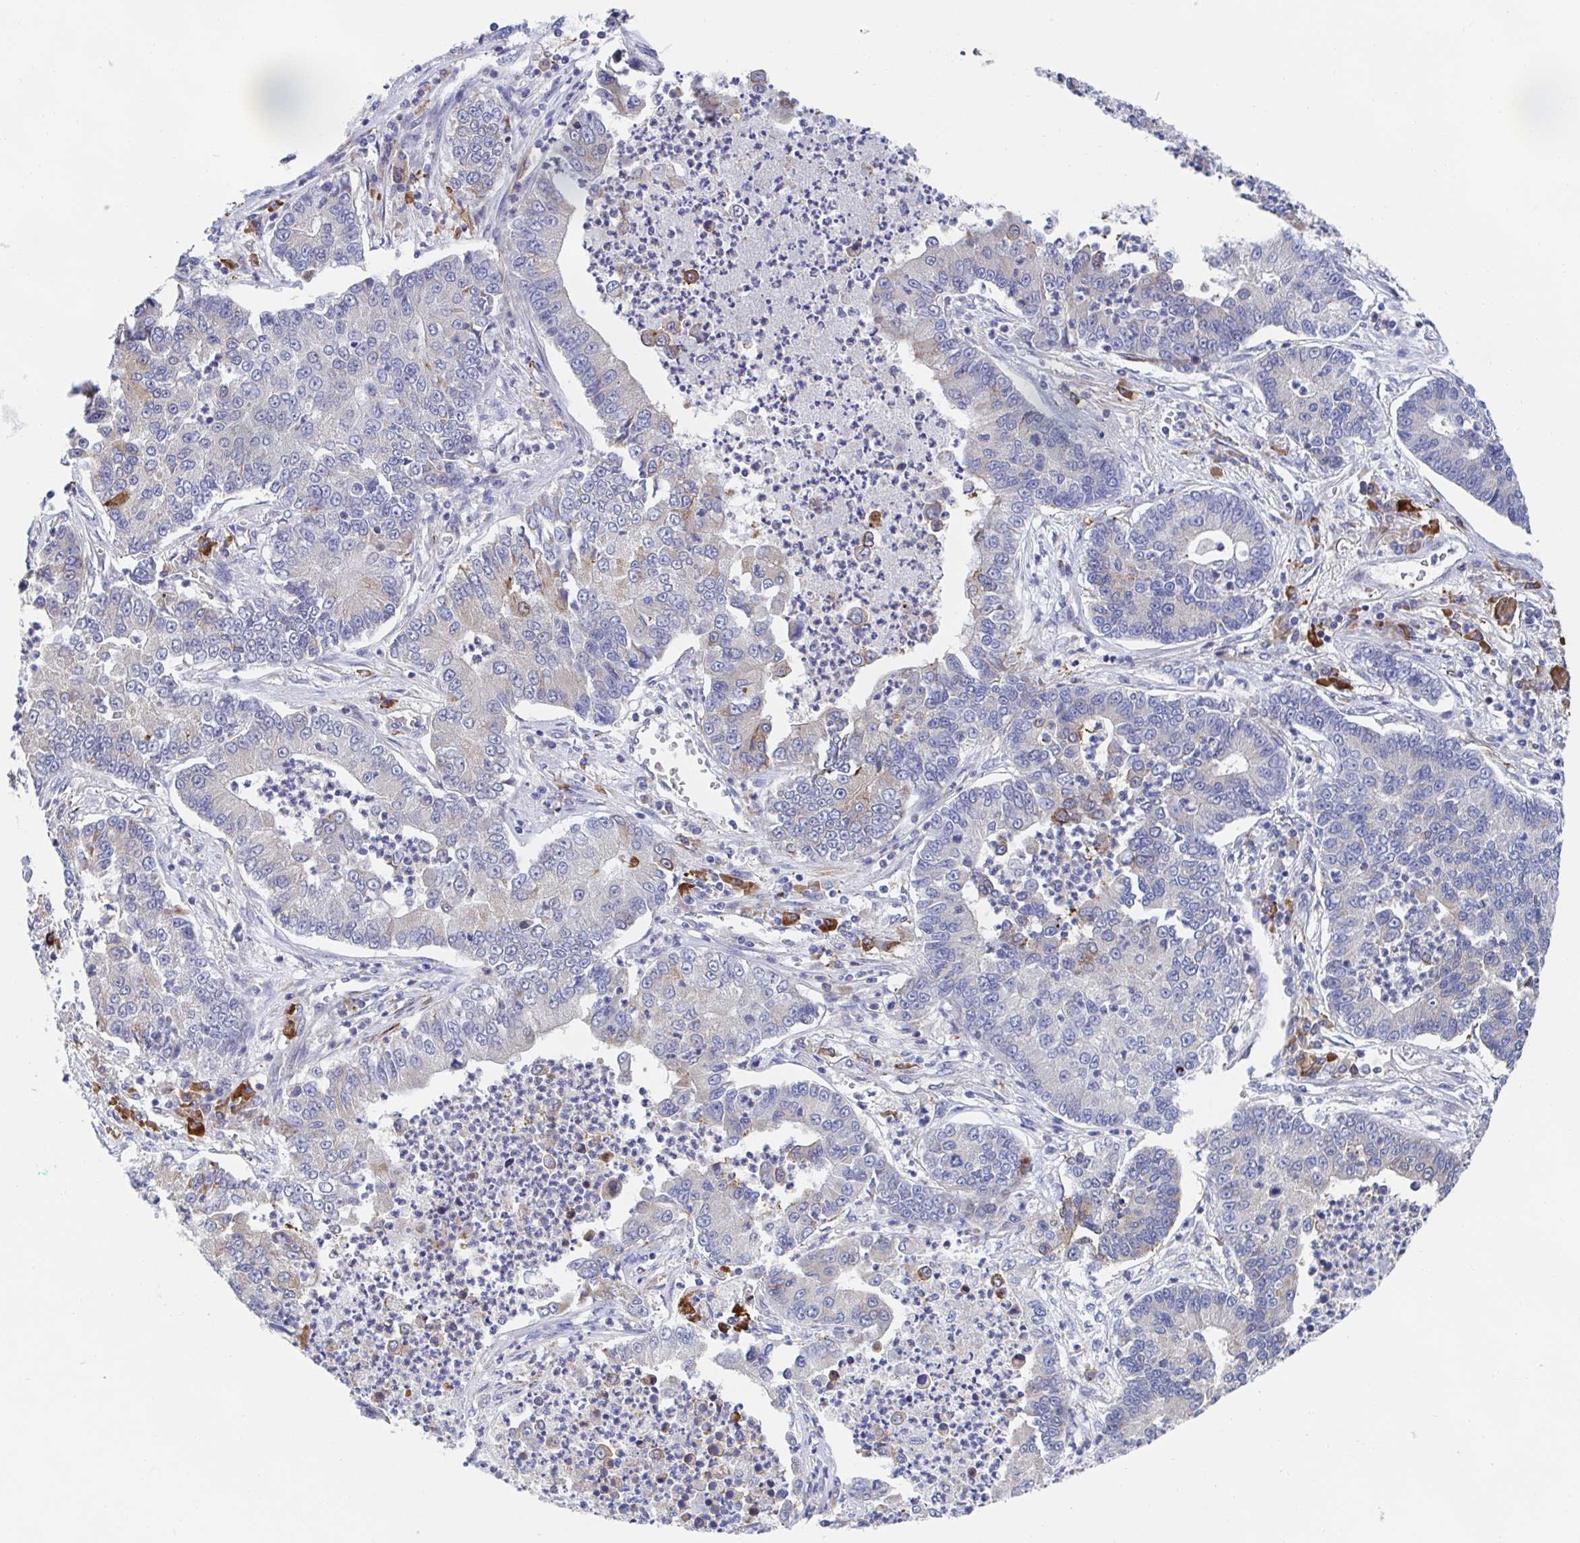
{"staining": {"intensity": "negative", "quantity": "none", "location": "none"}, "tissue": "lung cancer", "cell_type": "Tumor cells", "image_type": "cancer", "snomed": [{"axis": "morphology", "description": "Adenocarcinoma, NOS"}, {"axis": "topography", "description": "Lung"}], "caption": "IHC histopathology image of neoplastic tissue: lung adenocarcinoma stained with DAB shows no significant protein staining in tumor cells.", "gene": "KLC3", "patient": {"sex": "female", "age": 57}}